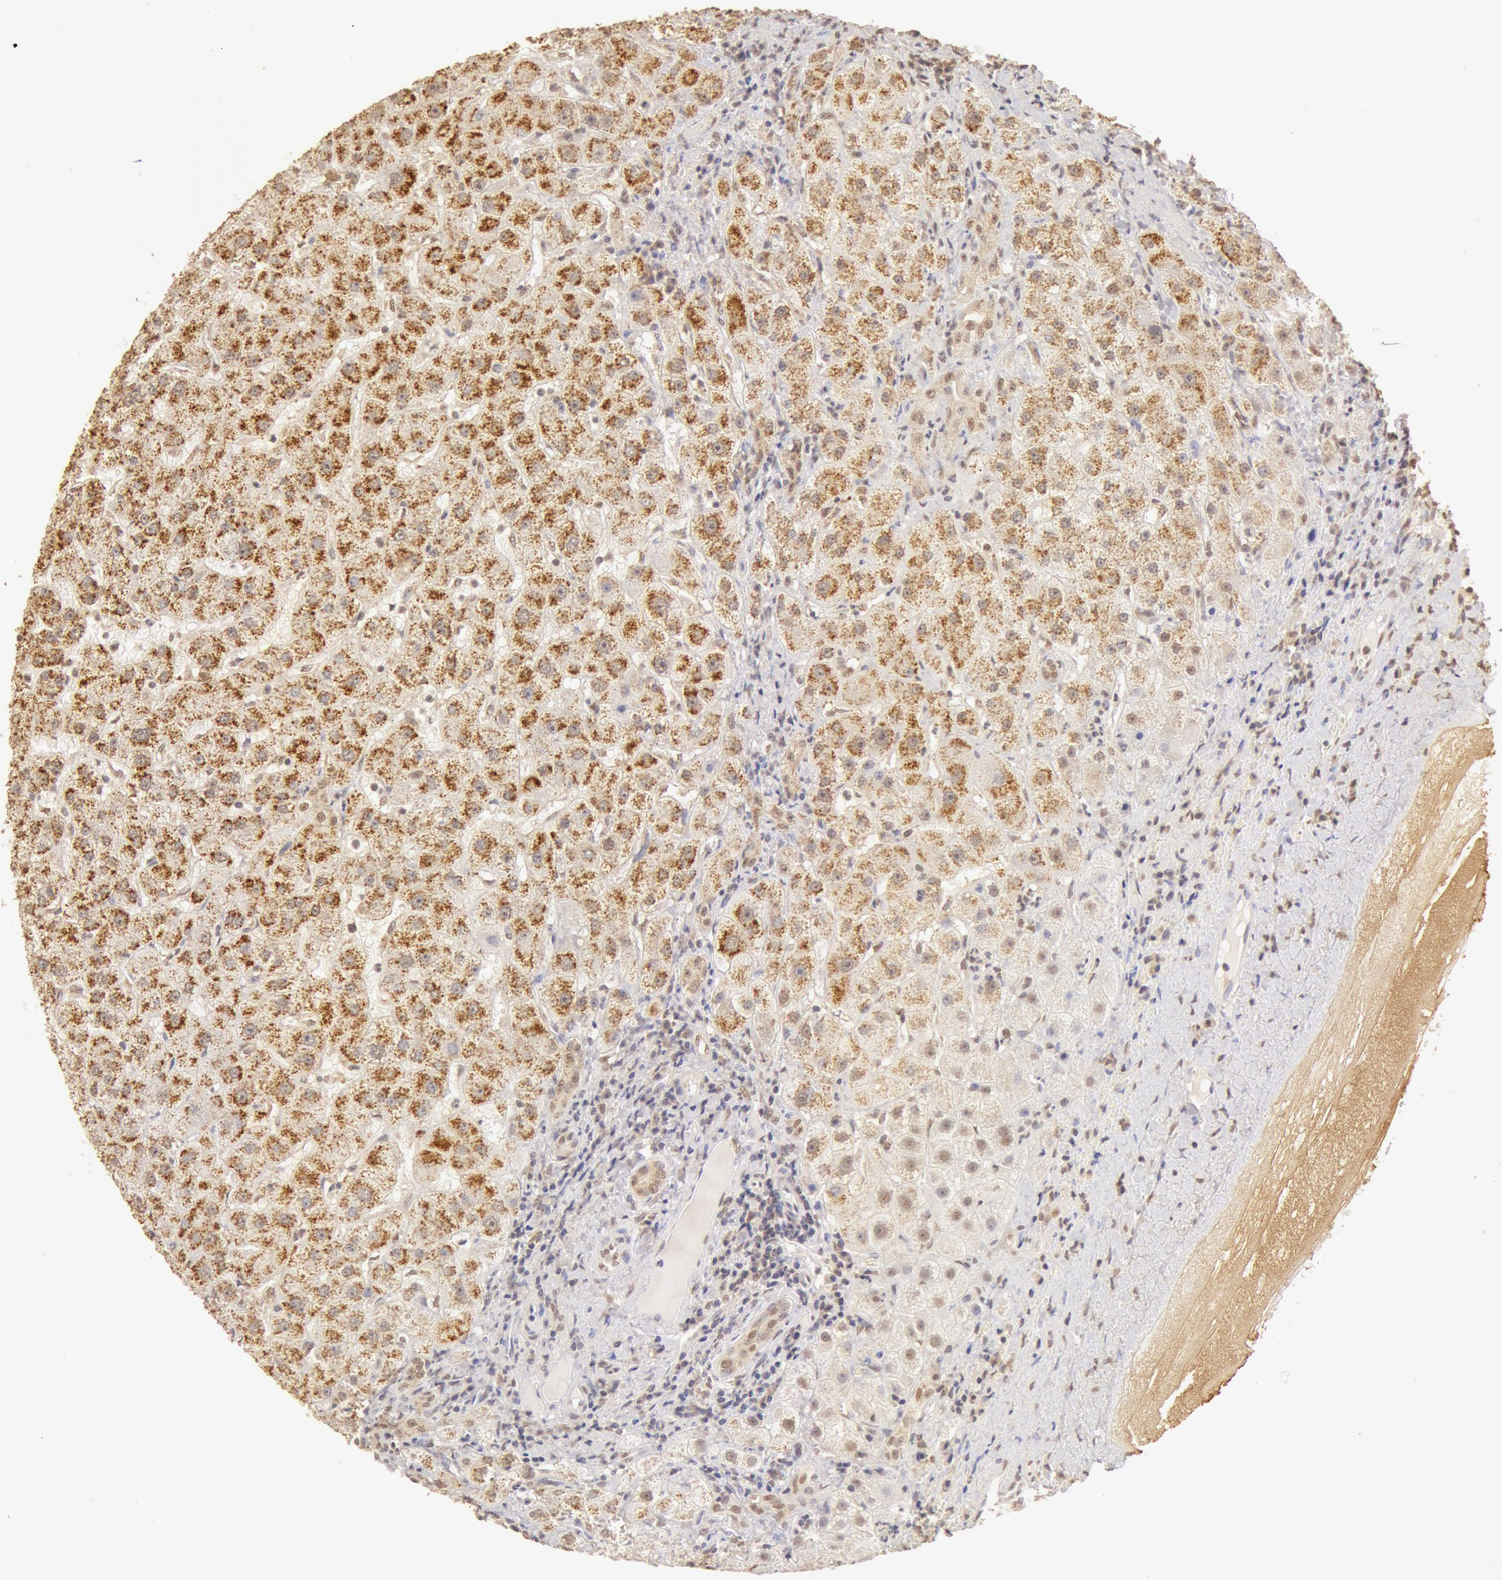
{"staining": {"intensity": "moderate", "quantity": ">75%", "location": "cytoplasmic/membranous,nuclear"}, "tissue": "liver", "cell_type": "Cholangiocytes", "image_type": "normal", "snomed": [{"axis": "morphology", "description": "Normal tissue, NOS"}, {"axis": "topography", "description": "Liver"}], "caption": "Brown immunohistochemical staining in normal liver shows moderate cytoplasmic/membranous,nuclear positivity in about >75% of cholangiocytes.", "gene": "SNRNP70", "patient": {"sex": "female", "age": 79}}